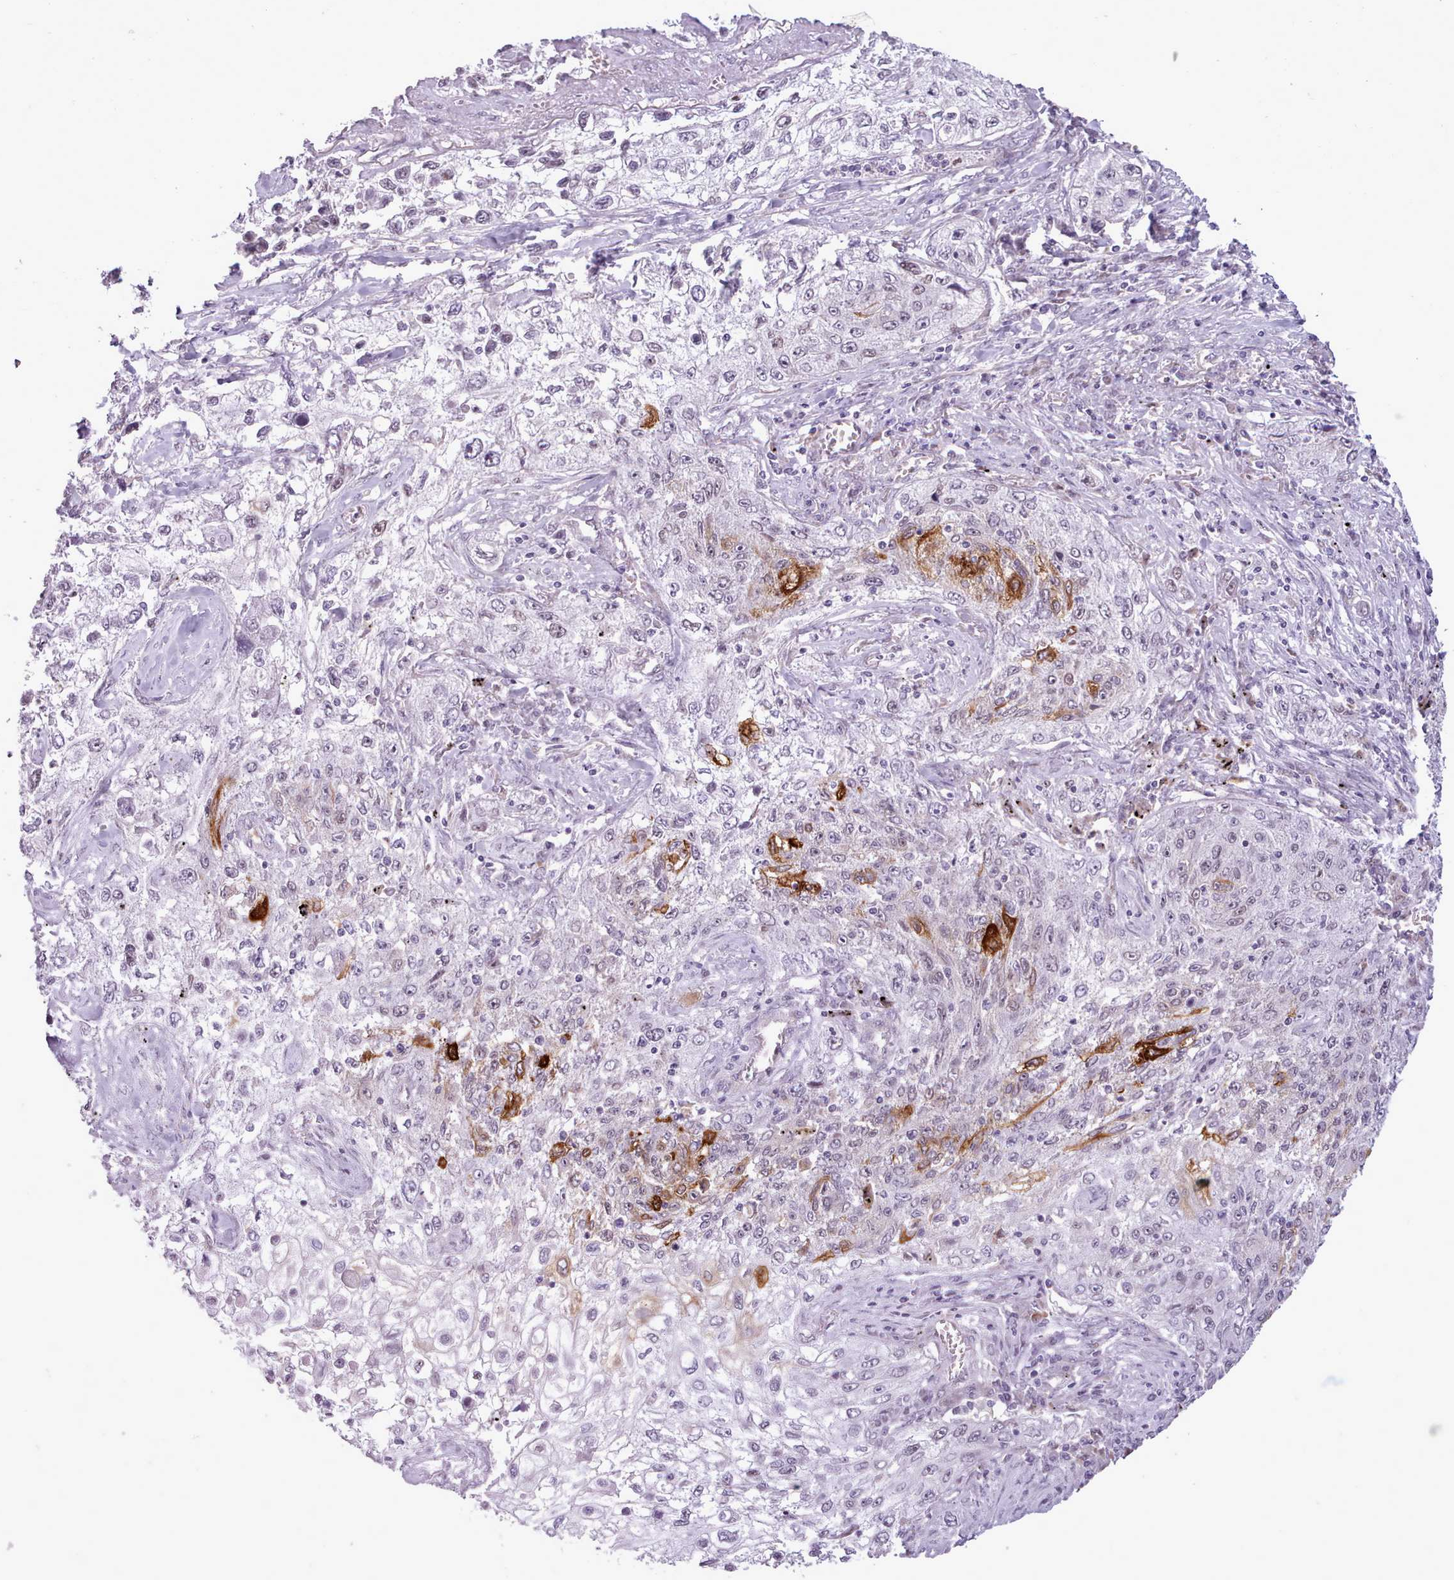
{"staining": {"intensity": "strong", "quantity": "<25%", "location": "cytoplasmic/membranous"}, "tissue": "lung cancer", "cell_type": "Tumor cells", "image_type": "cancer", "snomed": [{"axis": "morphology", "description": "Squamous cell carcinoma, NOS"}, {"axis": "topography", "description": "Lung"}], "caption": "Immunohistochemical staining of lung squamous cell carcinoma exhibits strong cytoplasmic/membranous protein expression in approximately <25% of tumor cells.", "gene": "SLURP1", "patient": {"sex": "female", "age": 69}}